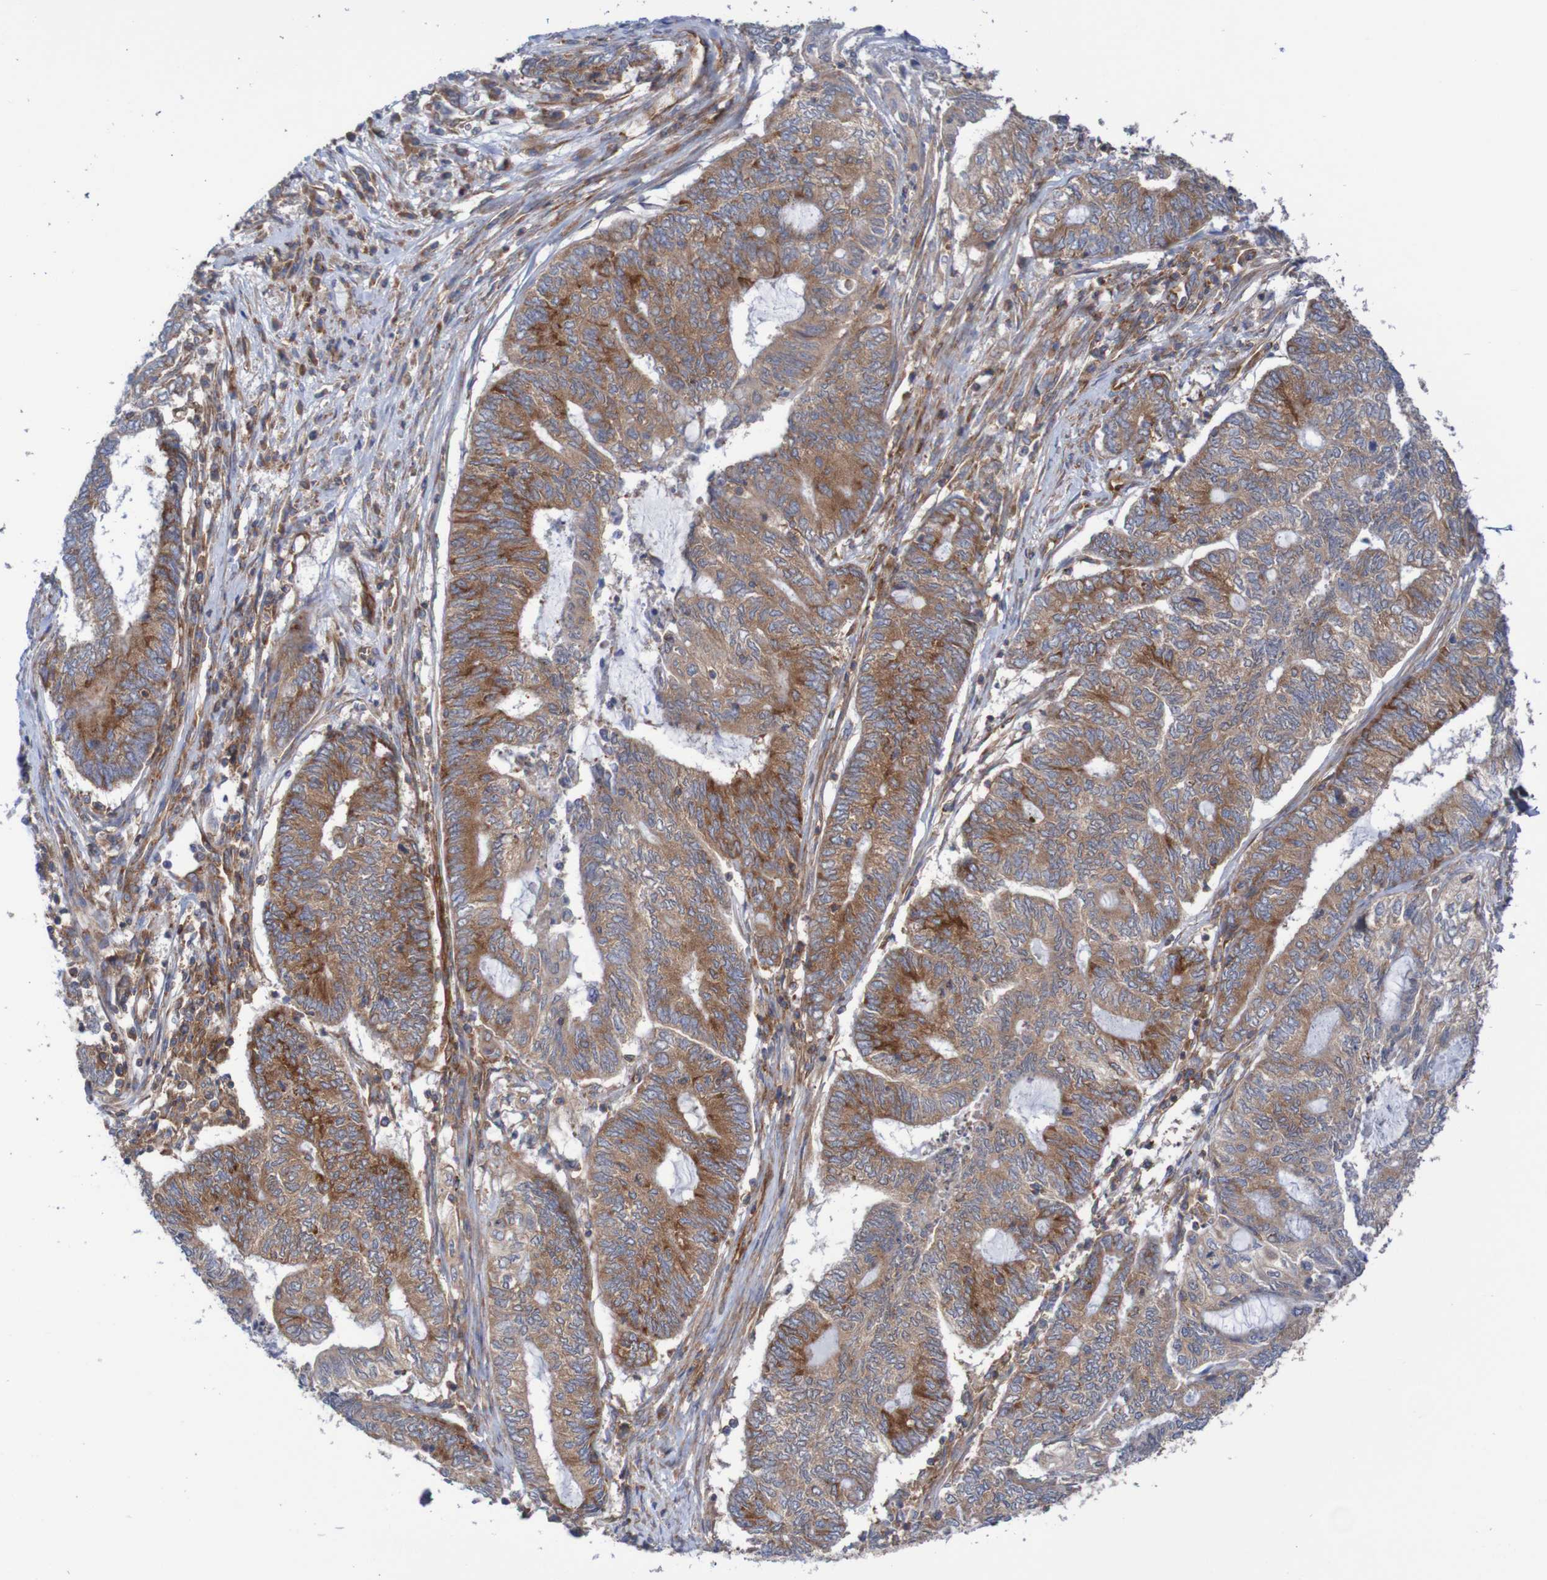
{"staining": {"intensity": "moderate", "quantity": ">75%", "location": "cytoplasmic/membranous"}, "tissue": "endometrial cancer", "cell_type": "Tumor cells", "image_type": "cancer", "snomed": [{"axis": "morphology", "description": "Adenocarcinoma, NOS"}, {"axis": "topography", "description": "Uterus"}, {"axis": "topography", "description": "Endometrium"}], "caption": "Endometrial cancer tissue demonstrates moderate cytoplasmic/membranous expression in about >75% of tumor cells", "gene": "FXR2", "patient": {"sex": "female", "age": 70}}